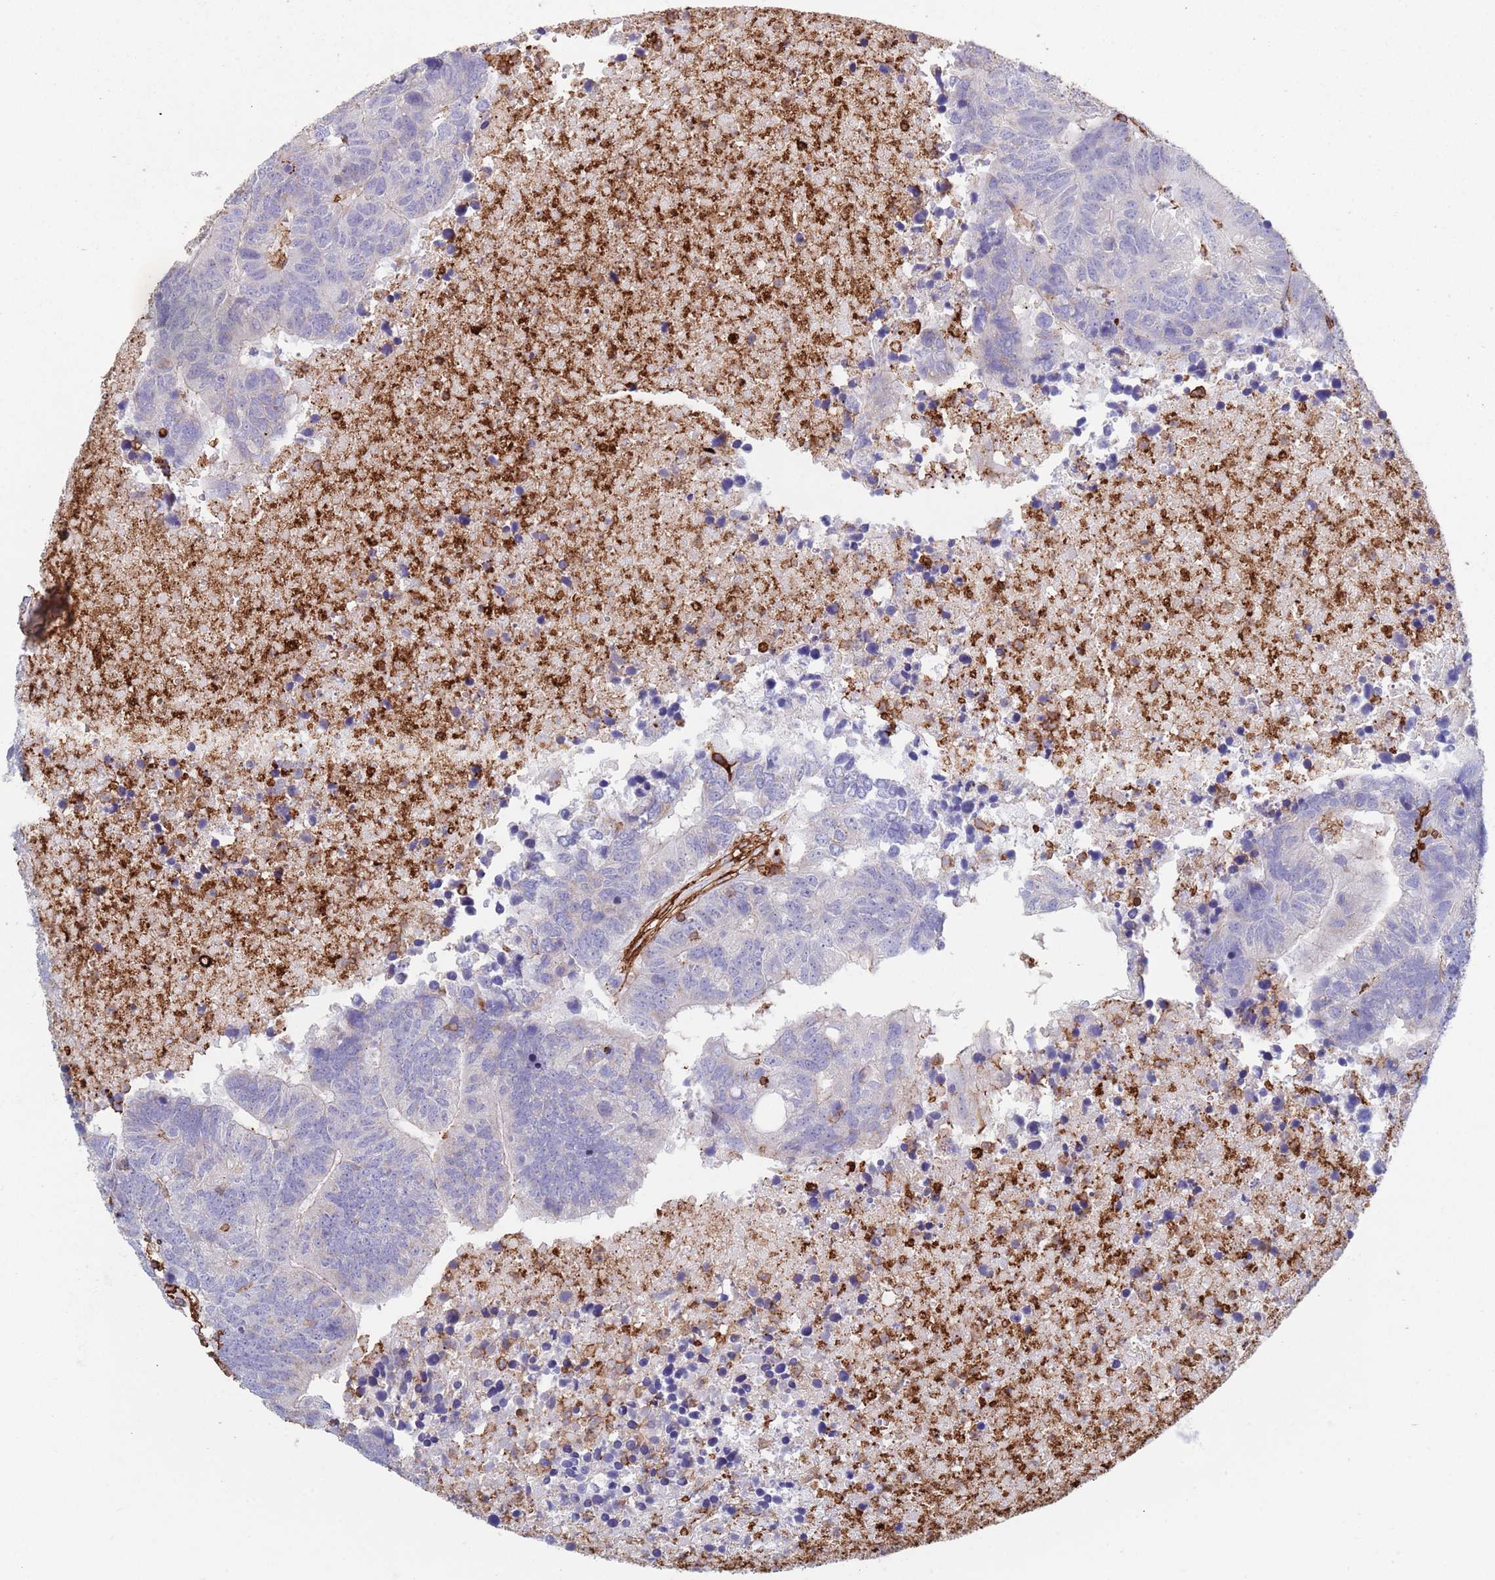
{"staining": {"intensity": "negative", "quantity": "none", "location": "none"}, "tissue": "colorectal cancer", "cell_type": "Tumor cells", "image_type": "cancer", "snomed": [{"axis": "morphology", "description": "Adenocarcinoma, NOS"}, {"axis": "topography", "description": "Colon"}], "caption": "An IHC micrograph of adenocarcinoma (colorectal) is shown. There is no staining in tumor cells of adenocarcinoma (colorectal).", "gene": "RNF144A", "patient": {"sex": "female", "age": 48}}